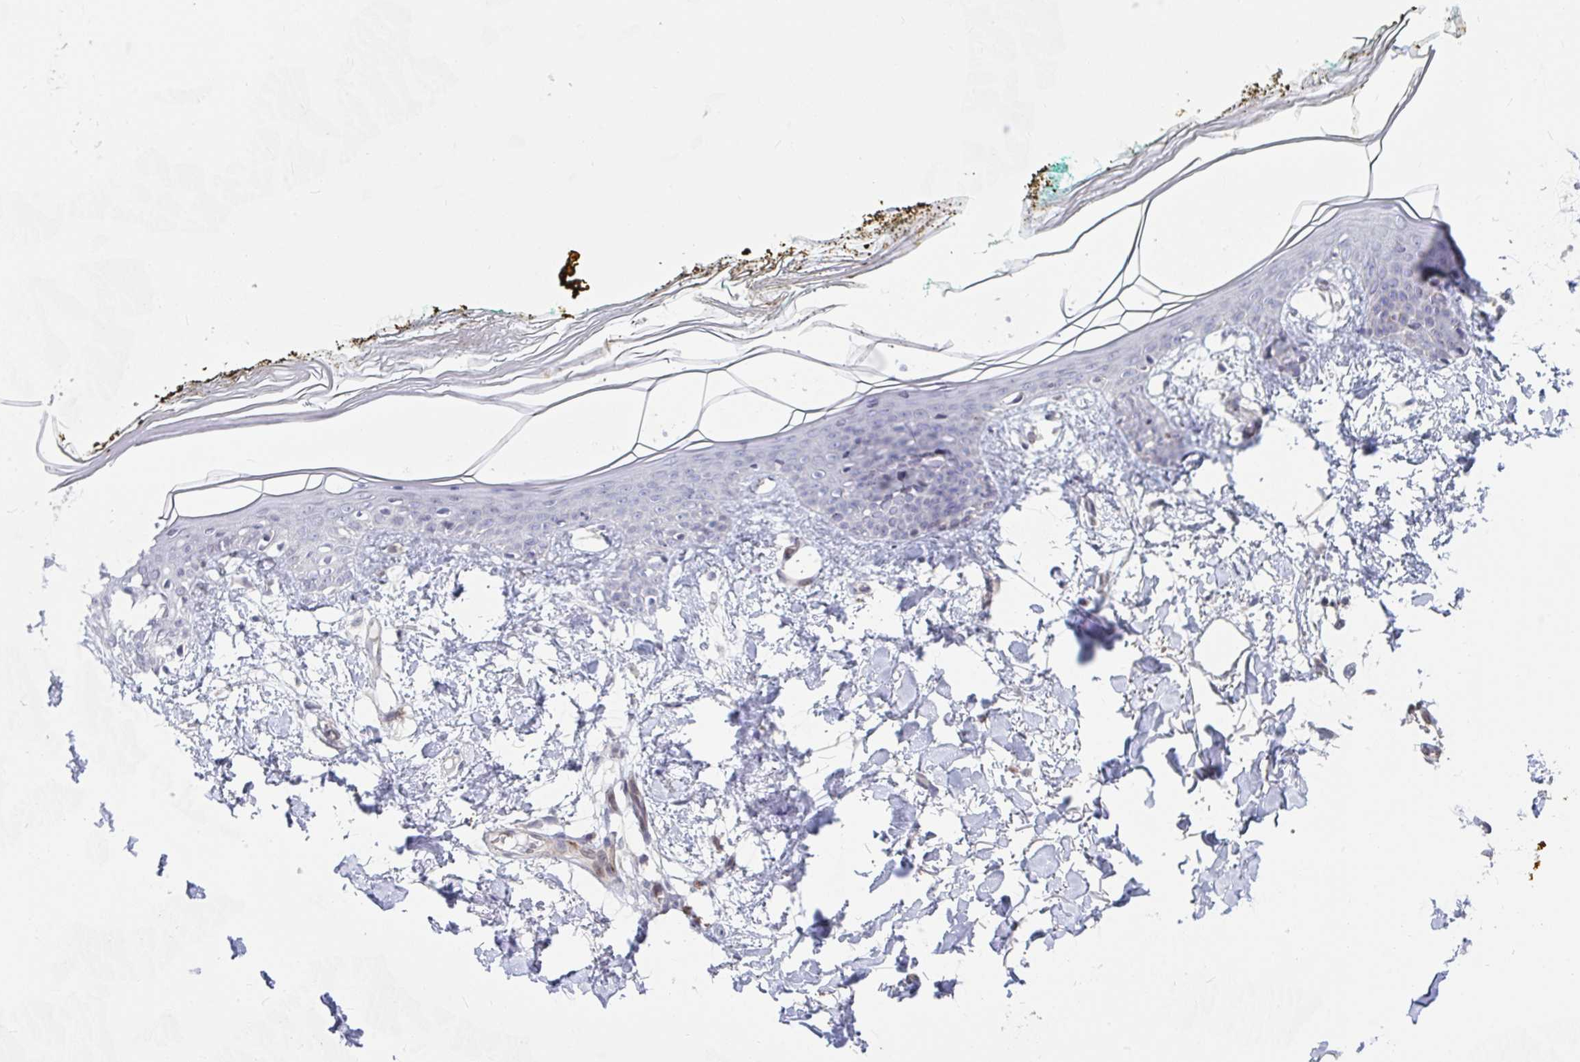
{"staining": {"intensity": "negative", "quantity": "none", "location": "none"}, "tissue": "skin", "cell_type": "Fibroblasts", "image_type": "normal", "snomed": [{"axis": "morphology", "description": "Normal tissue, NOS"}, {"axis": "topography", "description": "Skin"}], "caption": "DAB immunohistochemical staining of unremarkable skin shows no significant staining in fibroblasts. The staining is performed using DAB (3,3'-diaminobenzidine) brown chromogen with nuclei counter-stained in using hematoxylin.", "gene": "FAM156A", "patient": {"sex": "female", "age": 34}}